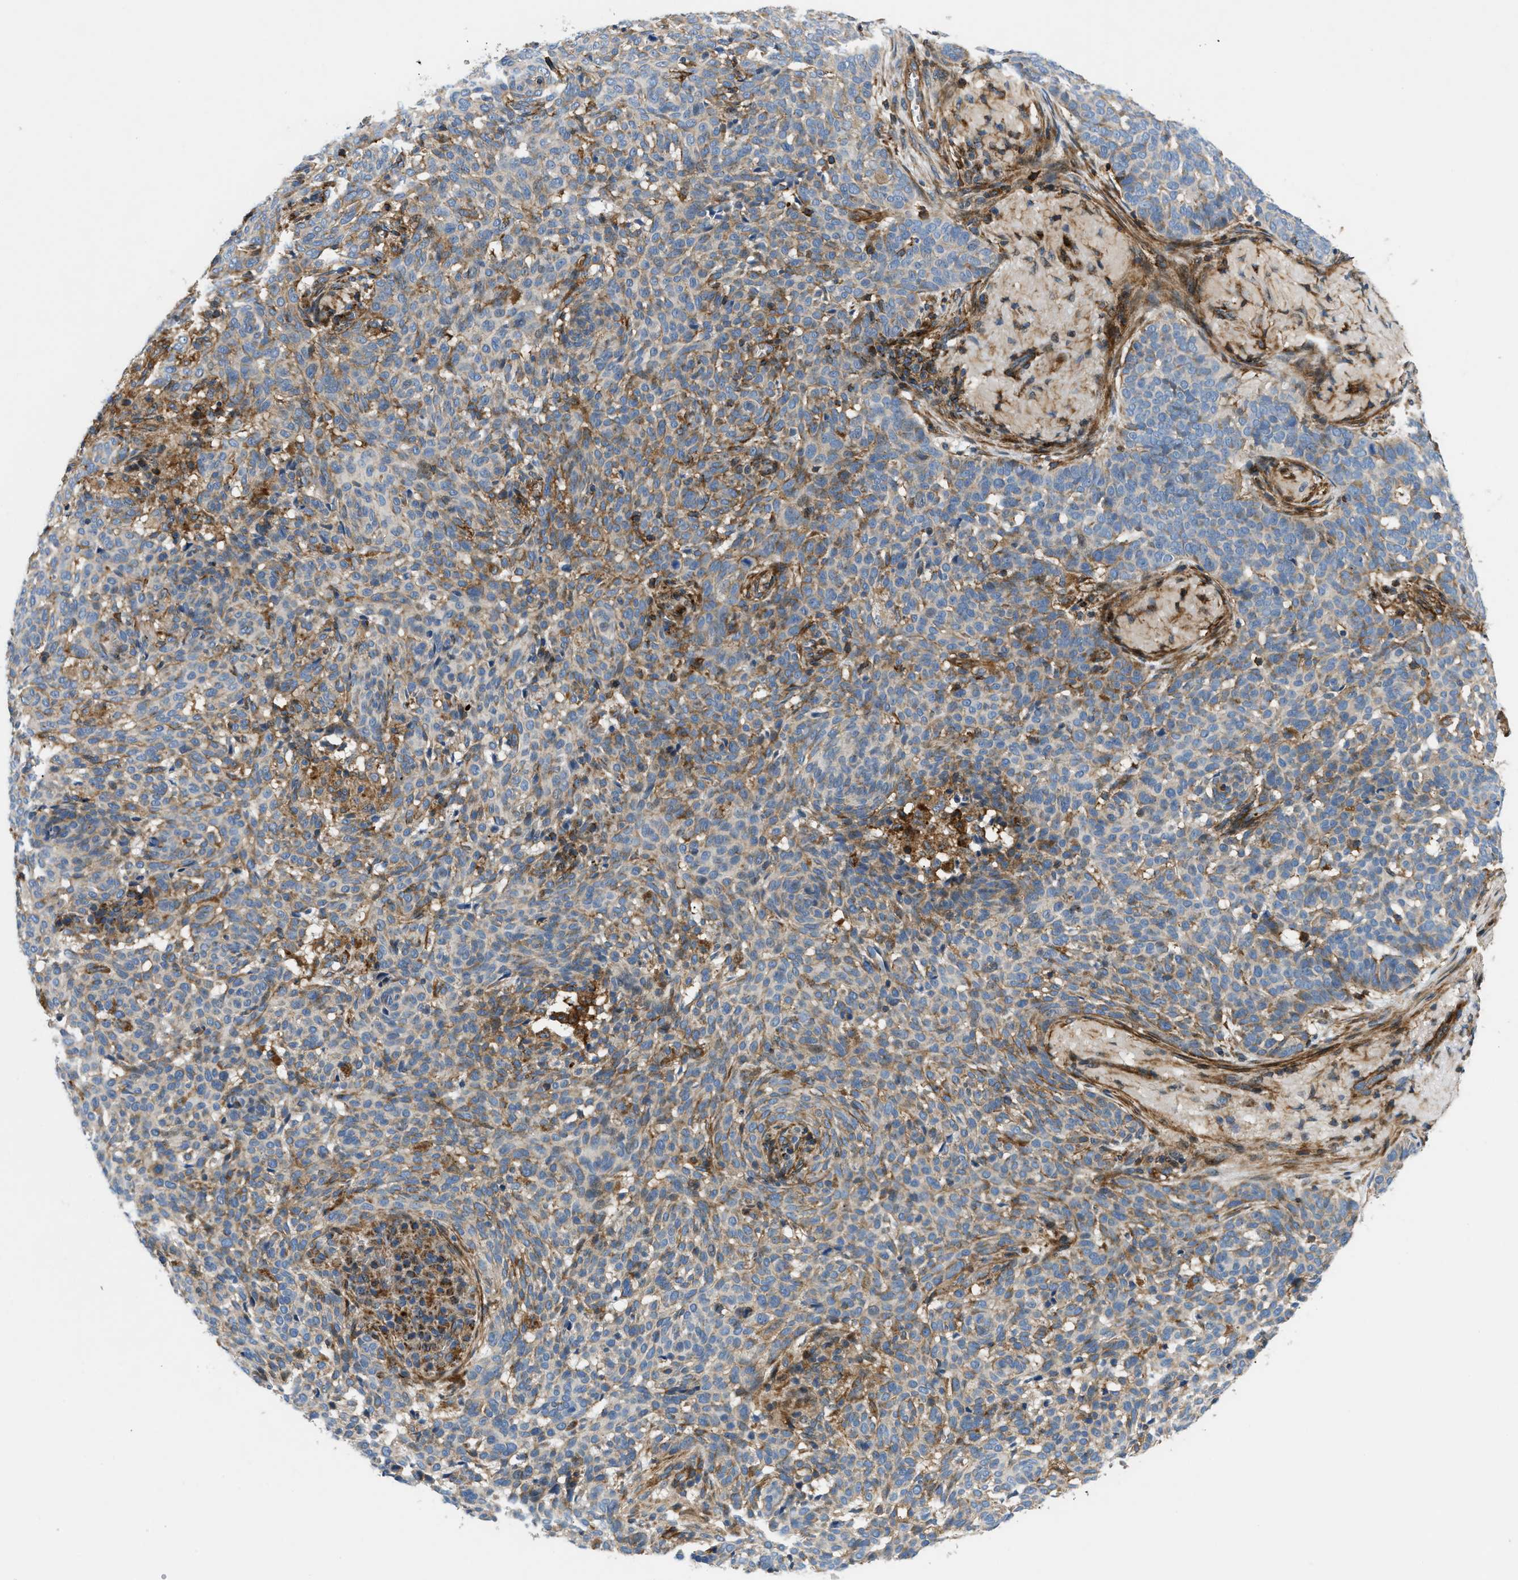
{"staining": {"intensity": "weak", "quantity": "25%-75%", "location": "cytoplasmic/membranous"}, "tissue": "skin cancer", "cell_type": "Tumor cells", "image_type": "cancer", "snomed": [{"axis": "morphology", "description": "Basal cell carcinoma"}, {"axis": "topography", "description": "Skin"}], "caption": "Protein staining displays weak cytoplasmic/membranous positivity in about 25%-75% of tumor cells in skin cancer (basal cell carcinoma).", "gene": "DHODH", "patient": {"sex": "male", "age": 85}}